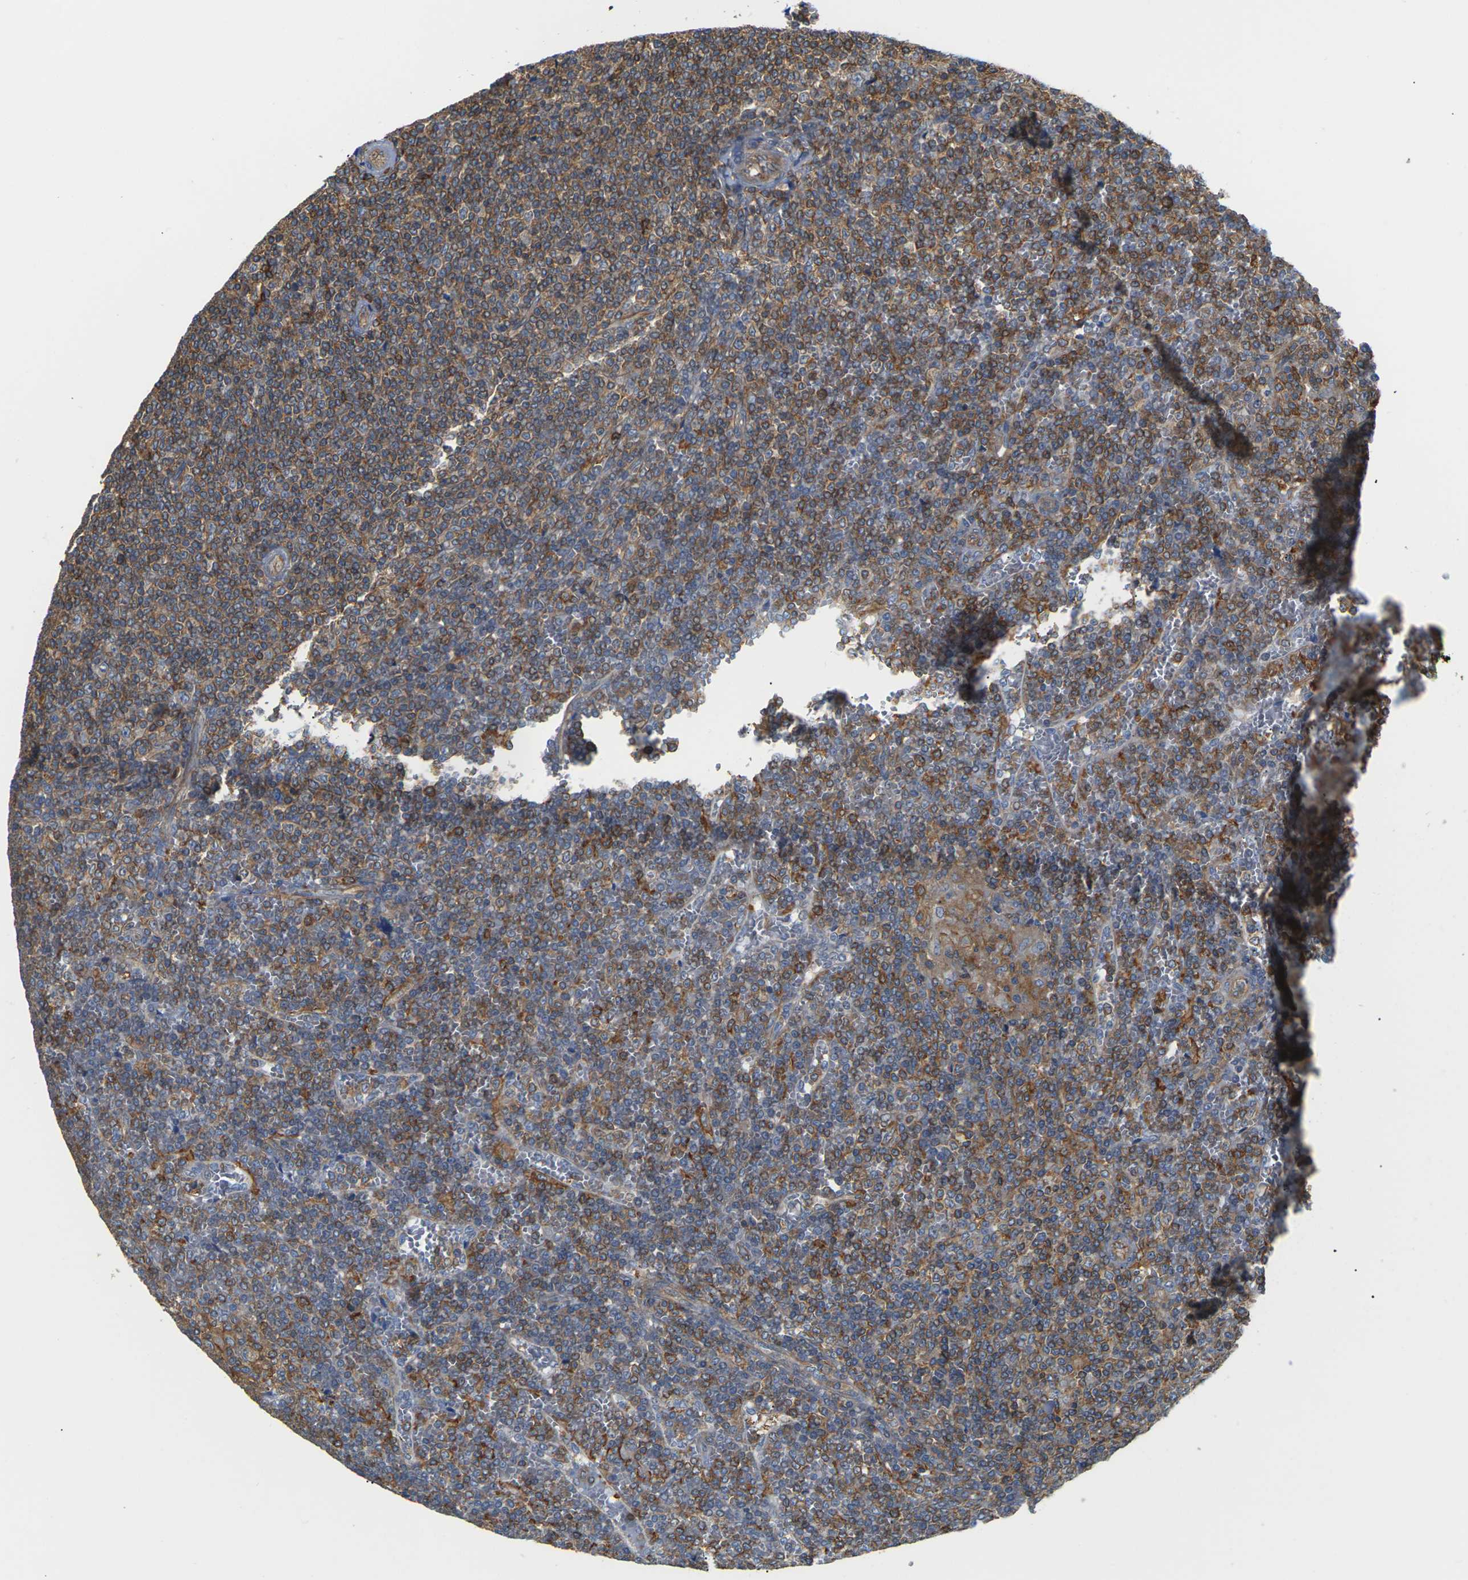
{"staining": {"intensity": "moderate", "quantity": "25%-75%", "location": "cytoplasmic/membranous"}, "tissue": "lymphoma", "cell_type": "Tumor cells", "image_type": "cancer", "snomed": [{"axis": "morphology", "description": "Malignant lymphoma, non-Hodgkin's type, Low grade"}, {"axis": "topography", "description": "Spleen"}], "caption": "Human malignant lymphoma, non-Hodgkin's type (low-grade) stained with a protein marker reveals moderate staining in tumor cells.", "gene": "IQGAP1", "patient": {"sex": "female", "age": 19}}